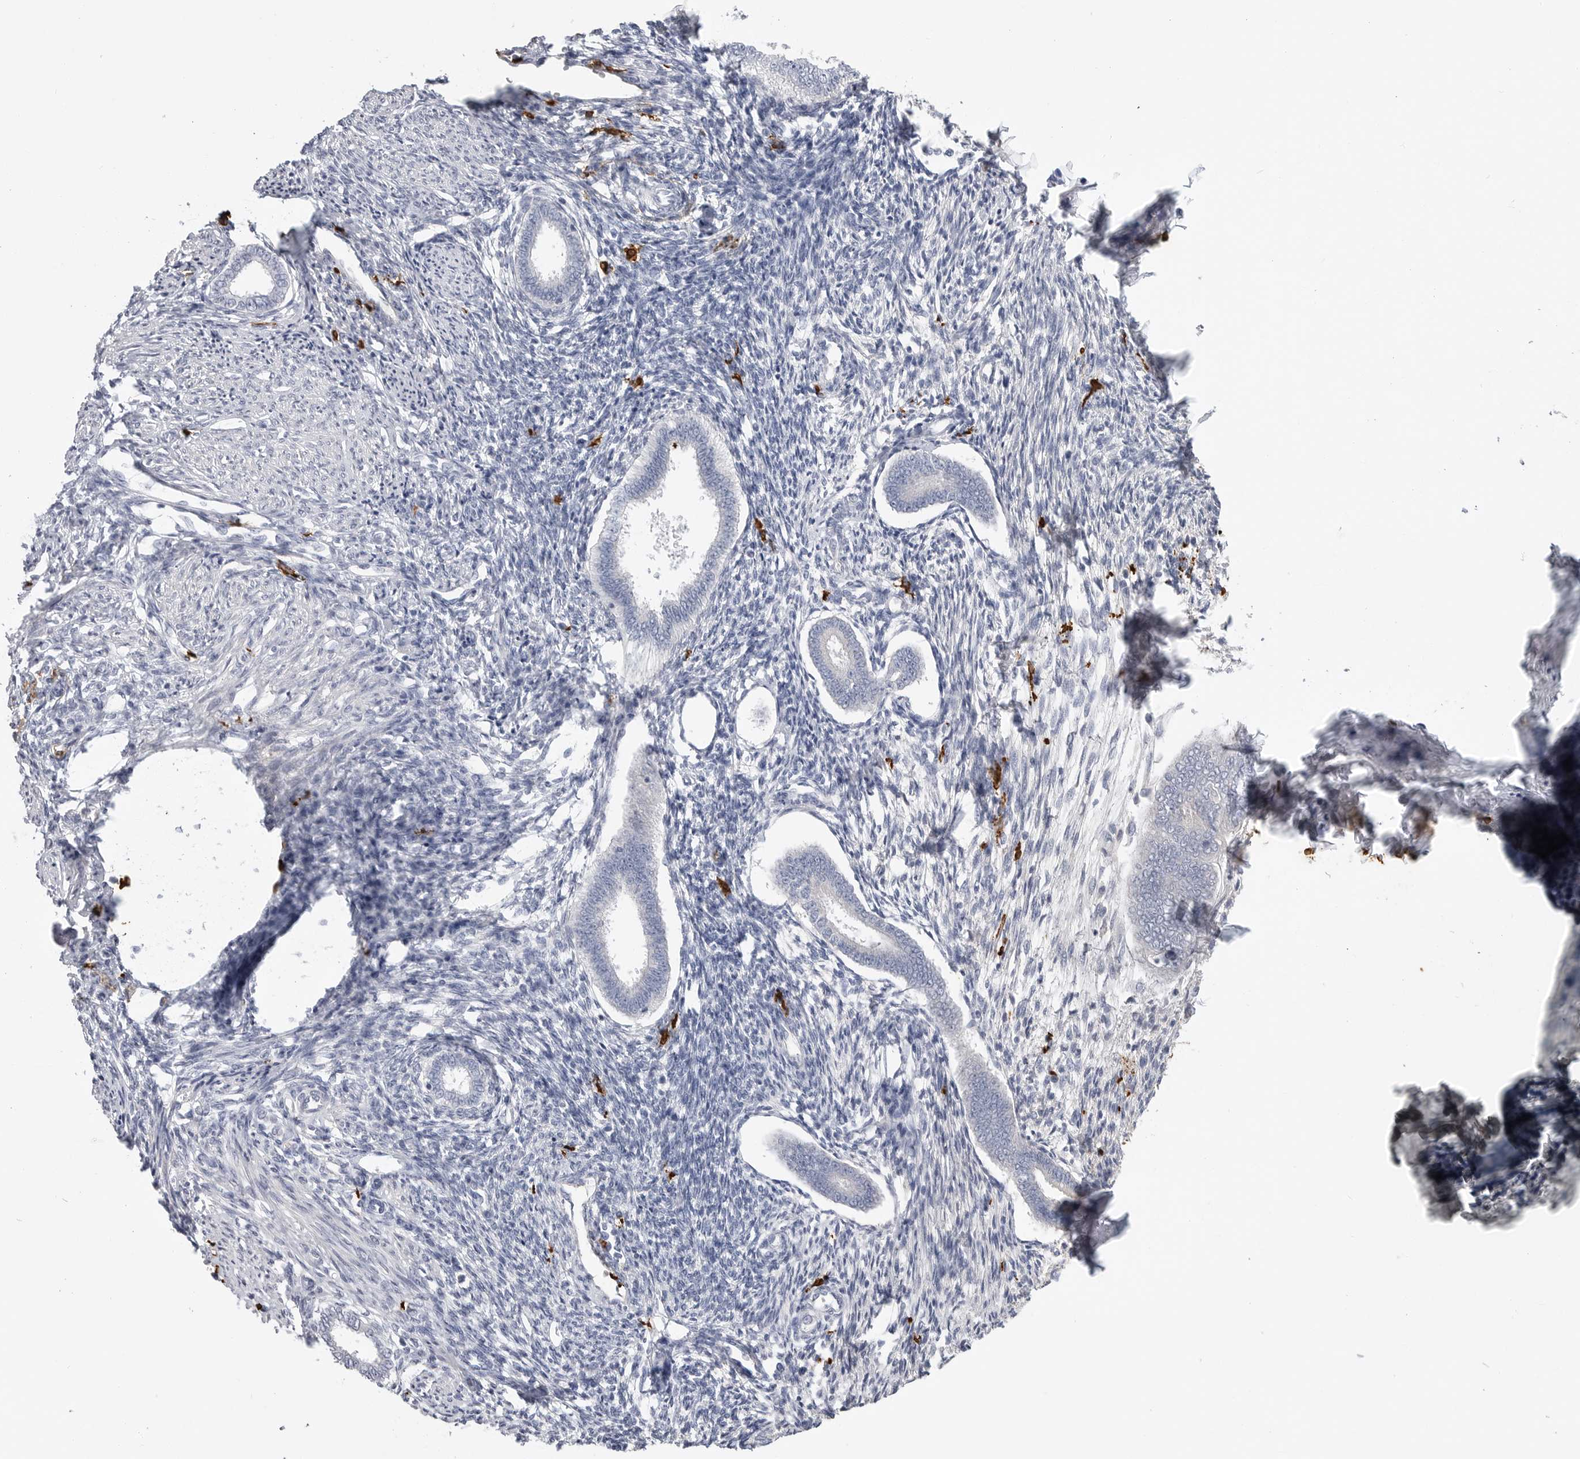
{"staining": {"intensity": "negative", "quantity": "none", "location": "none"}, "tissue": "endometrium", "cell_type": "Cells in endometrial stroma", "image_type": "normal", "snomed": [{"axis": "morphology", "description": "Normal tissue, NOS"}, {"axis": "topography", "description": "Endometrium"}], "caption": "Immunohistochemistry of unremarkable human endometrium displays no positivity in cells in endometrial stroma.", "gene": "CYB561D1", "patient": {"sex": "female", "age": 56}}